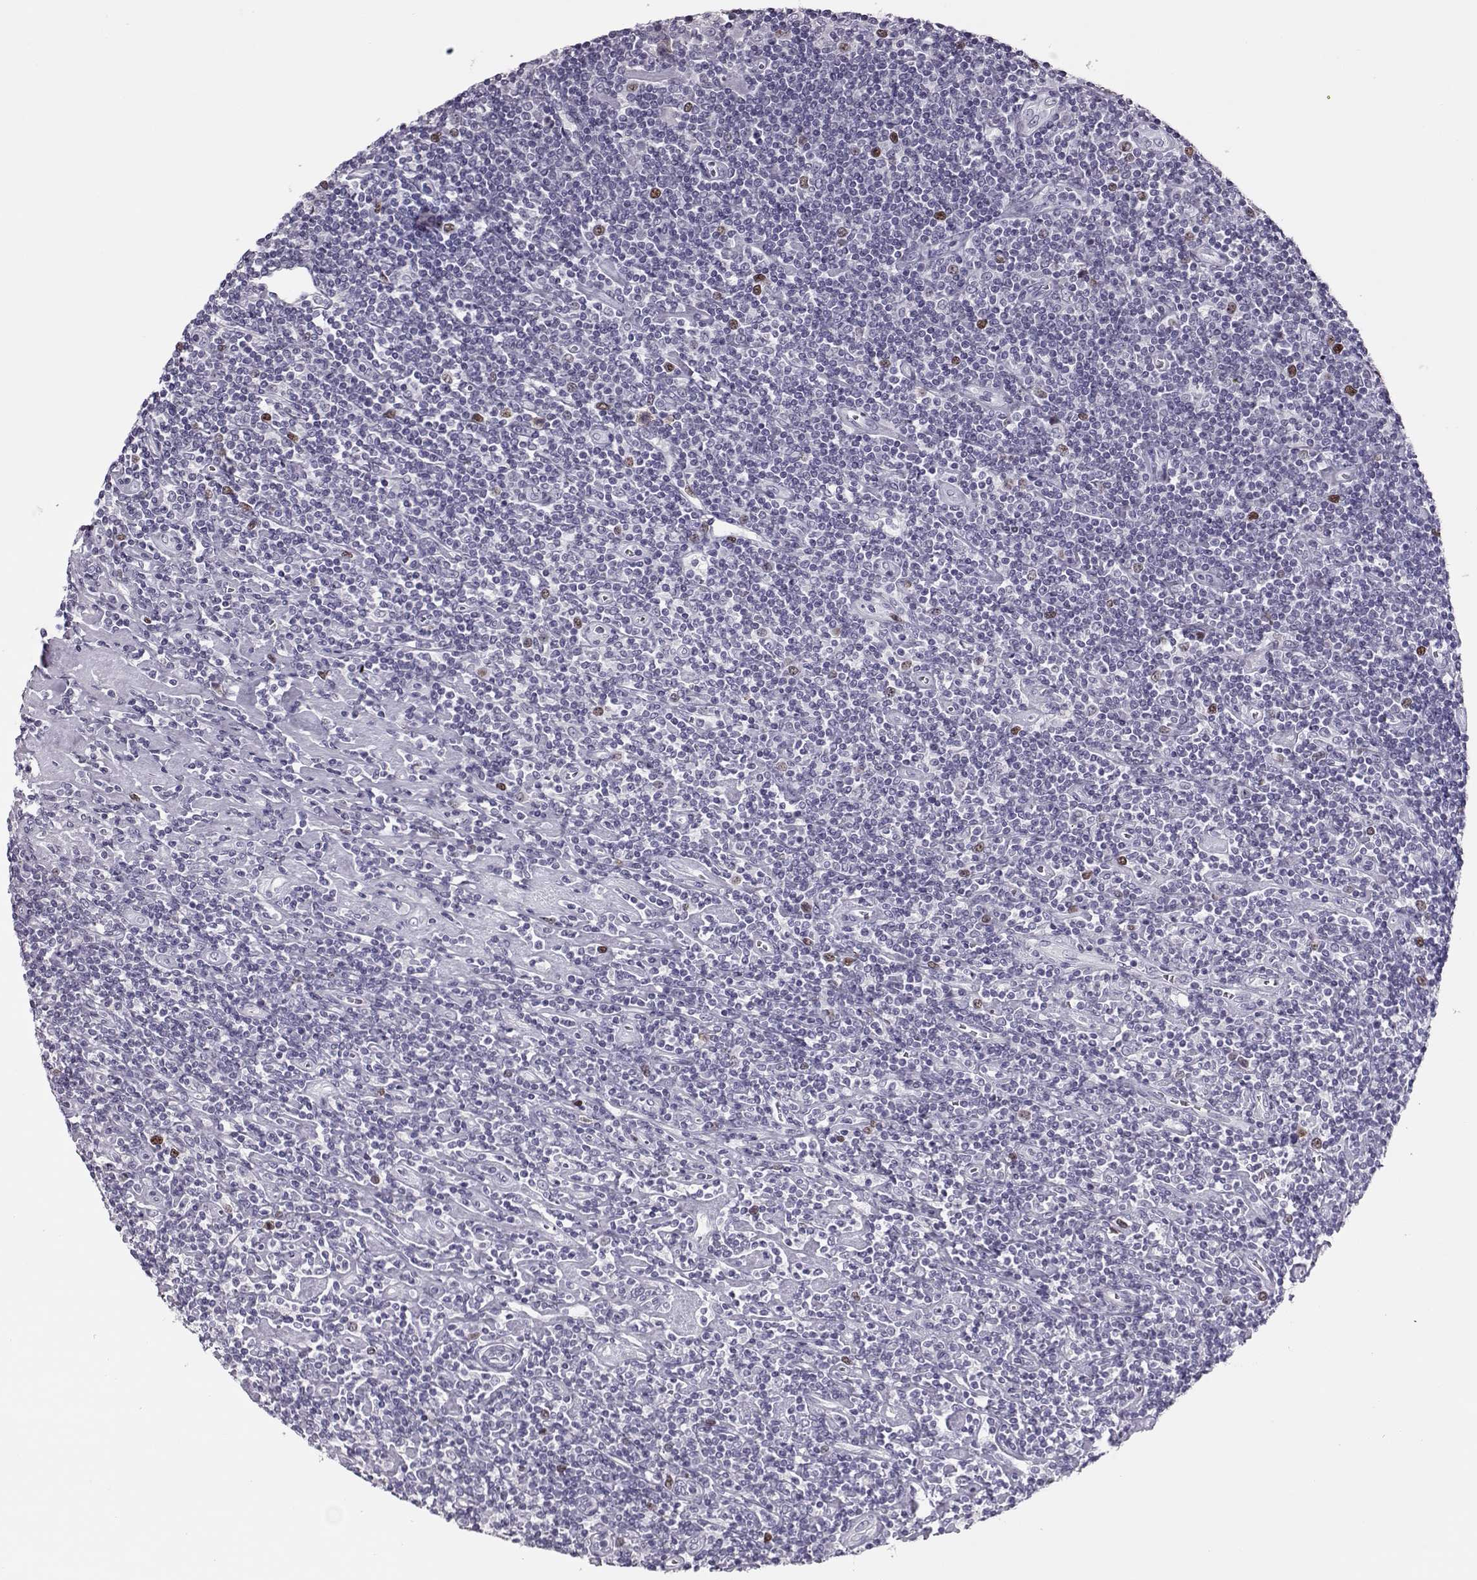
{"staining": {"intensity": "negative", "quantity": "none", "location": "none"}, "tissue": "lymphoma", "cell_type": "Tumor cells", "image_type": "cancer", "snomed": [{"axis": "morphology", "description": "Hodgkin's disease, NOS"}, {"axis": "topography", "description": "Lymph node"}], "caption": "Tumor cells show no significant staining in lymphoma.", "gene": "SGO1", "patient": {"sex": "male", "age": 40}}